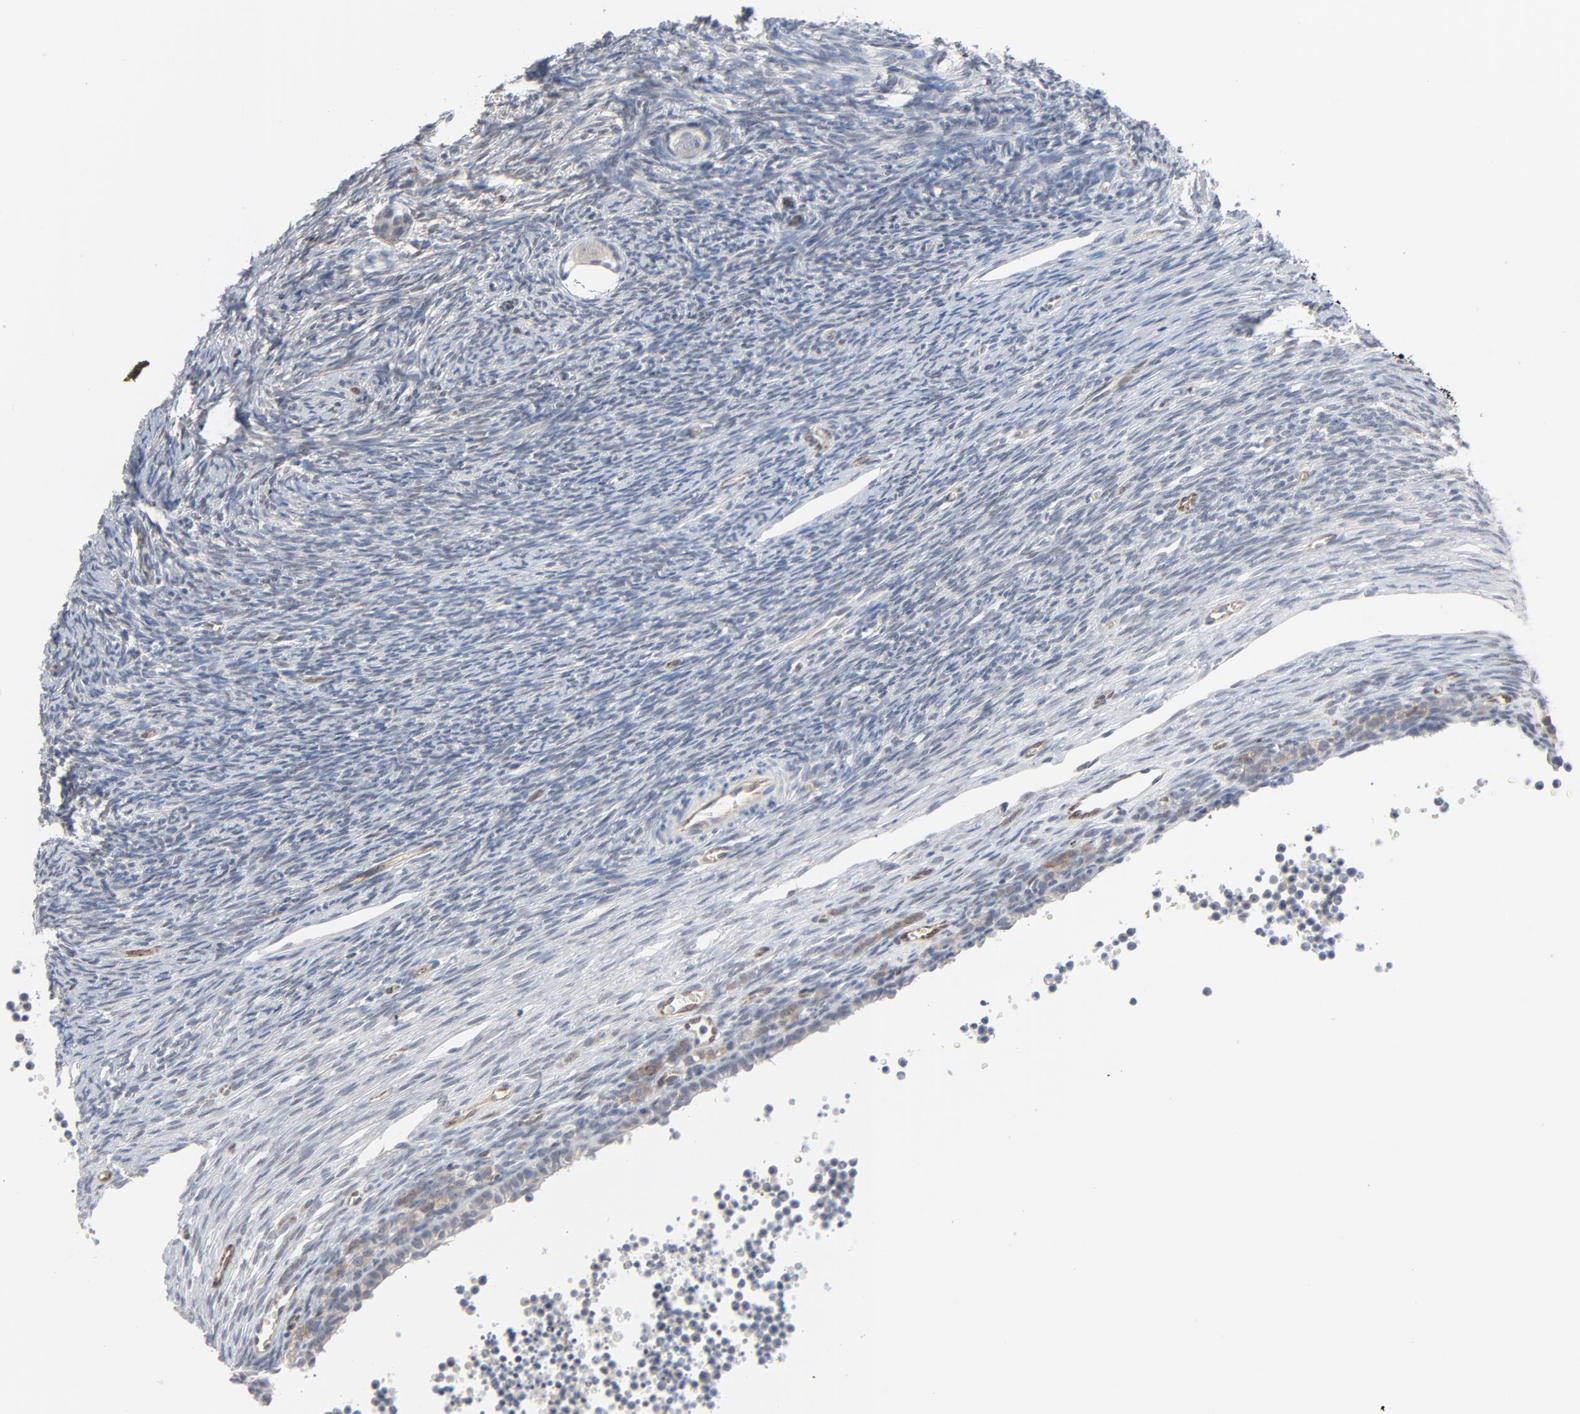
{"staining": {"intensity": "negative", "quantity": "none", "location": "none"}, "tissue": "ovary", "cell_type": "Follicle cells", "image_type": "normal", "snomed": [{"axis": "morphology", "description": "Normal tissue, NOS"}, {"axis": "topography", "description": "Ovary"}], "caption": "IHC of benign human ovary demonstrates no expression in follicle cells.", "gene": "ITPR3", "patient": {"sex": "female", "age": 27}}